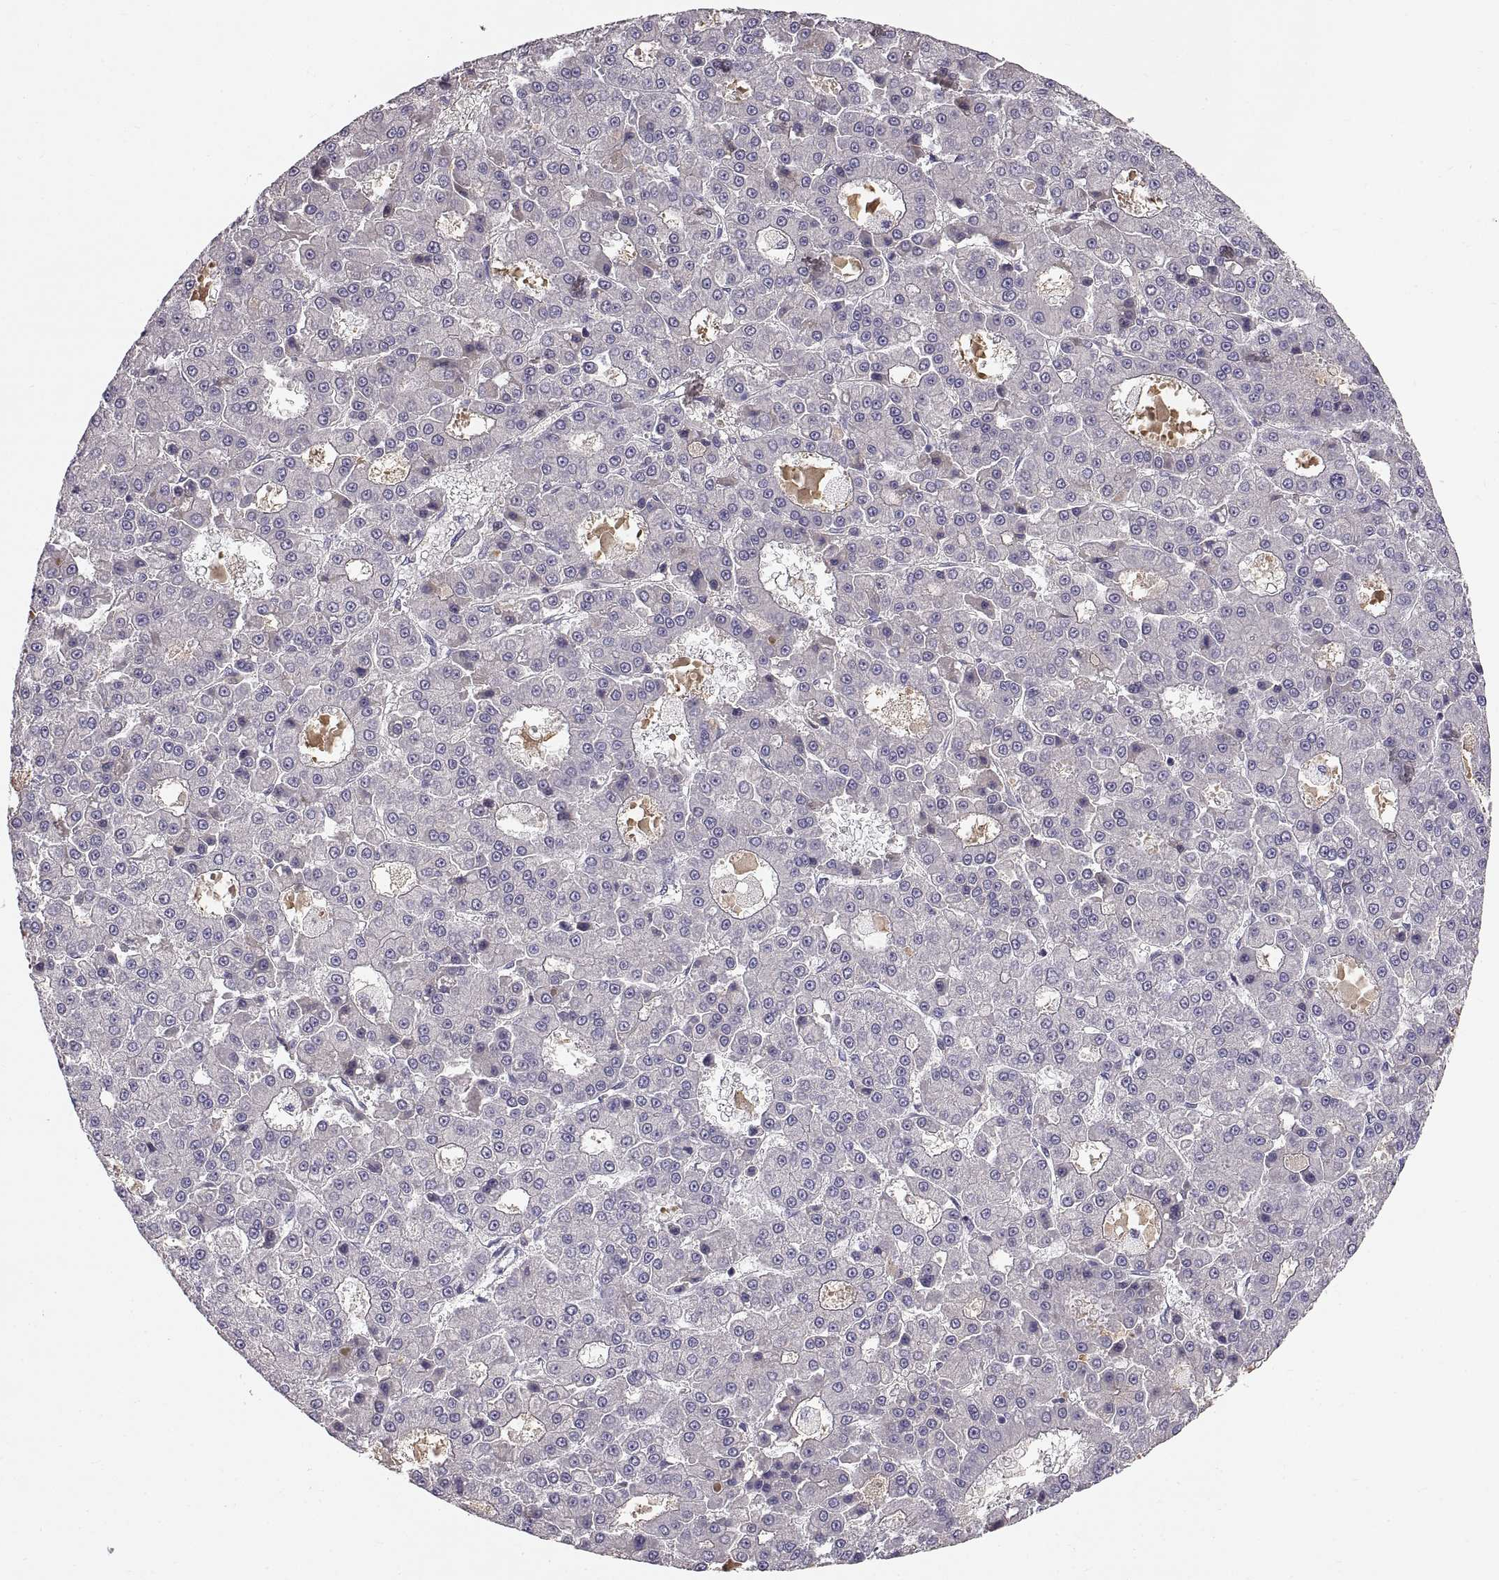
{"staining": {"intensity": "negative", "quantity": "none", "location": "none"}, "tissue": "liver cancer", "cell_type": "Tumor cells", "image_type": "cancer", "snomed": [{"axis": "morphology", "description": "Carcinoma, Hepatocellular, NOS"}, {"axis": "topography", "description": "Liver"}], "caption": "This is a histopathology image of immunohistochemistry staining of liver hepatocellular carcinoma, which shows no expression in tumor cells. (Brightfield microscopy of DAB (3,3'-diaminobenzidine) immunohistochemistry at high magnification).", "gene": "ADAM32", "patient": {"sex": "male", "age": 70}}